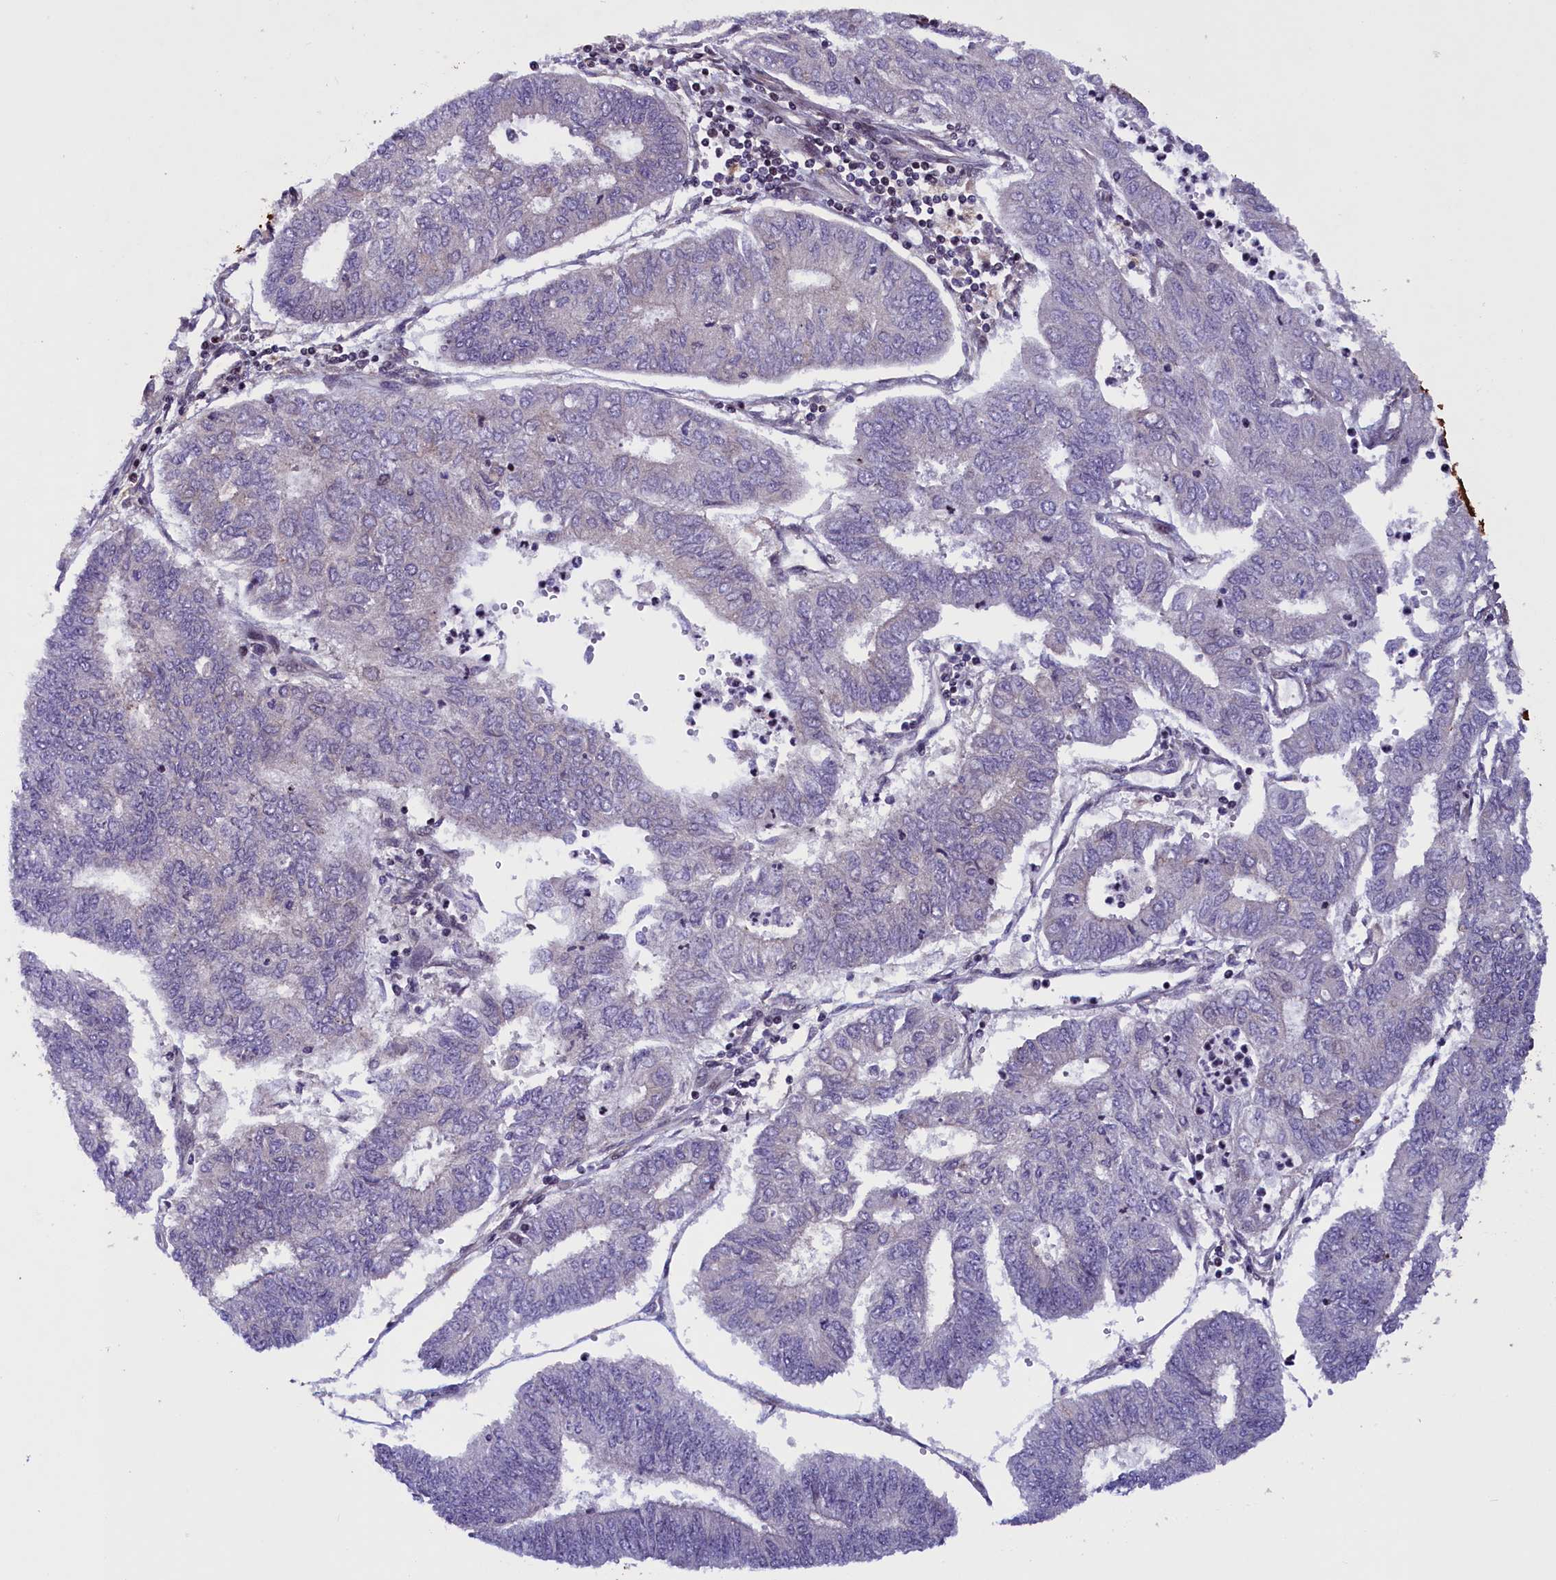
{"staining": {"intensity": "negative", "quantity": "none", "location": "none"}, "tissue": "endometrial cancer", "cell_type": "Tumor cells", "image_type": "cancer", "snomed": [{"axis": "morphology", "description": "Adenocarcinoma, NOS"}, {"axis": "topography", "description": "Endometrium"}], "caption": "Endometrial cancer (adenocarcinoma) stained for a protein using immunohistochemistry reveals no expression tumor cells.", "gene": "MAN2C1", "patient": {"sex": "female", "age": 68}}